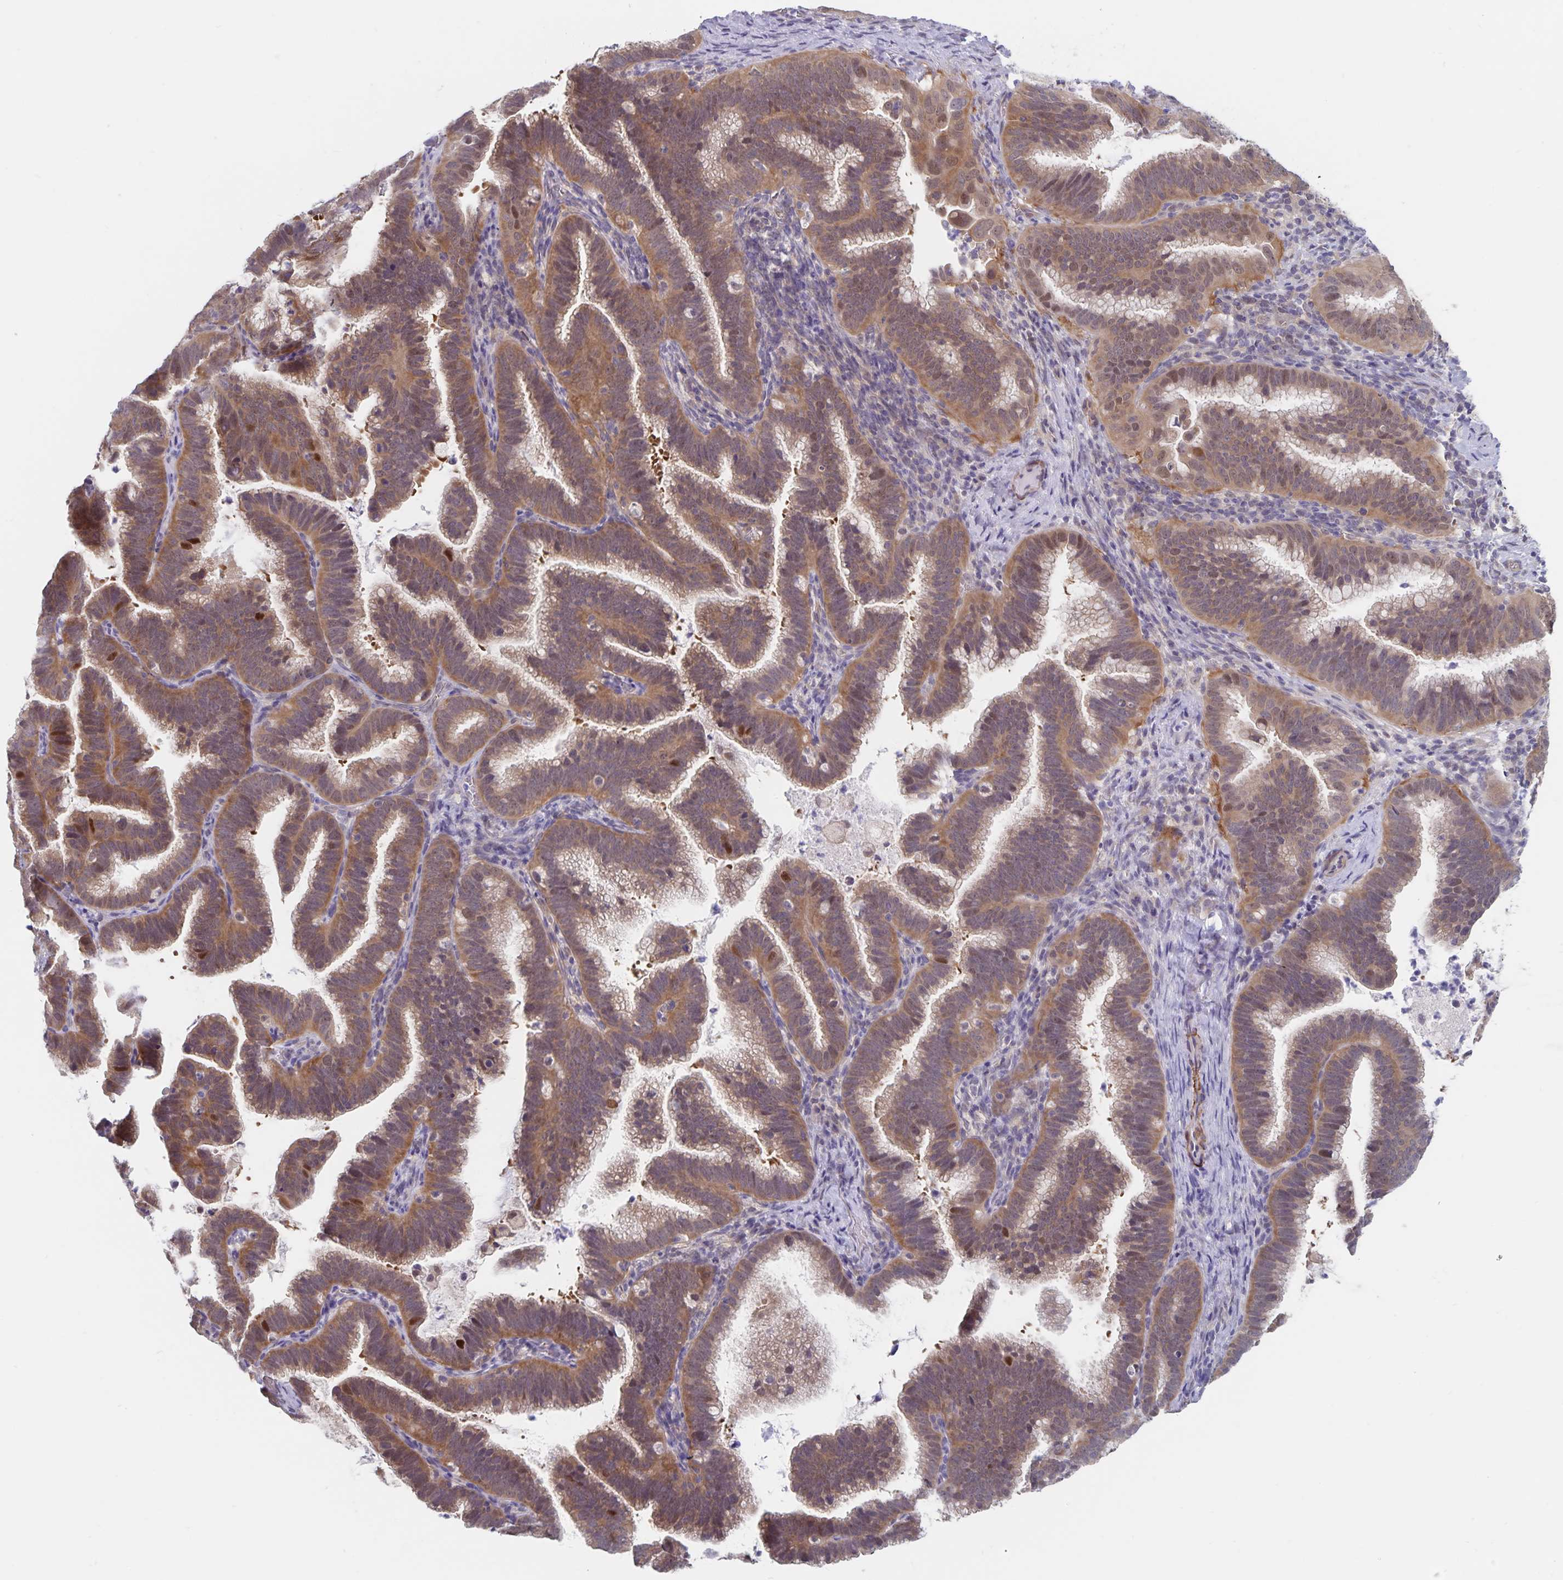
{"staining": {"intensity": "moderate", "quantity": ">75%", "location": "cytoplasmic/membranous,nuclear"}, "tissue": "cervical cancer", "cell_type": "Tumor cells", "image_type": "cancer", "snomed": [{"axis": "morphology", "description": "Adenocarcinoma, NOS"}, {"axis": "topography", "description": "Cervix"}], "caption": "Immunohistochemical staining of cervical adenocarcinoma reveals medium levels of moderate cytoplasmic/membranous and nuclear protein staining in approximately >75% of tumor cells. (brown staining indicates protein expression, while blue staining denotes nuclei).", "gene": "BAG6", "patient": {"sex": "female", "age": 61}}